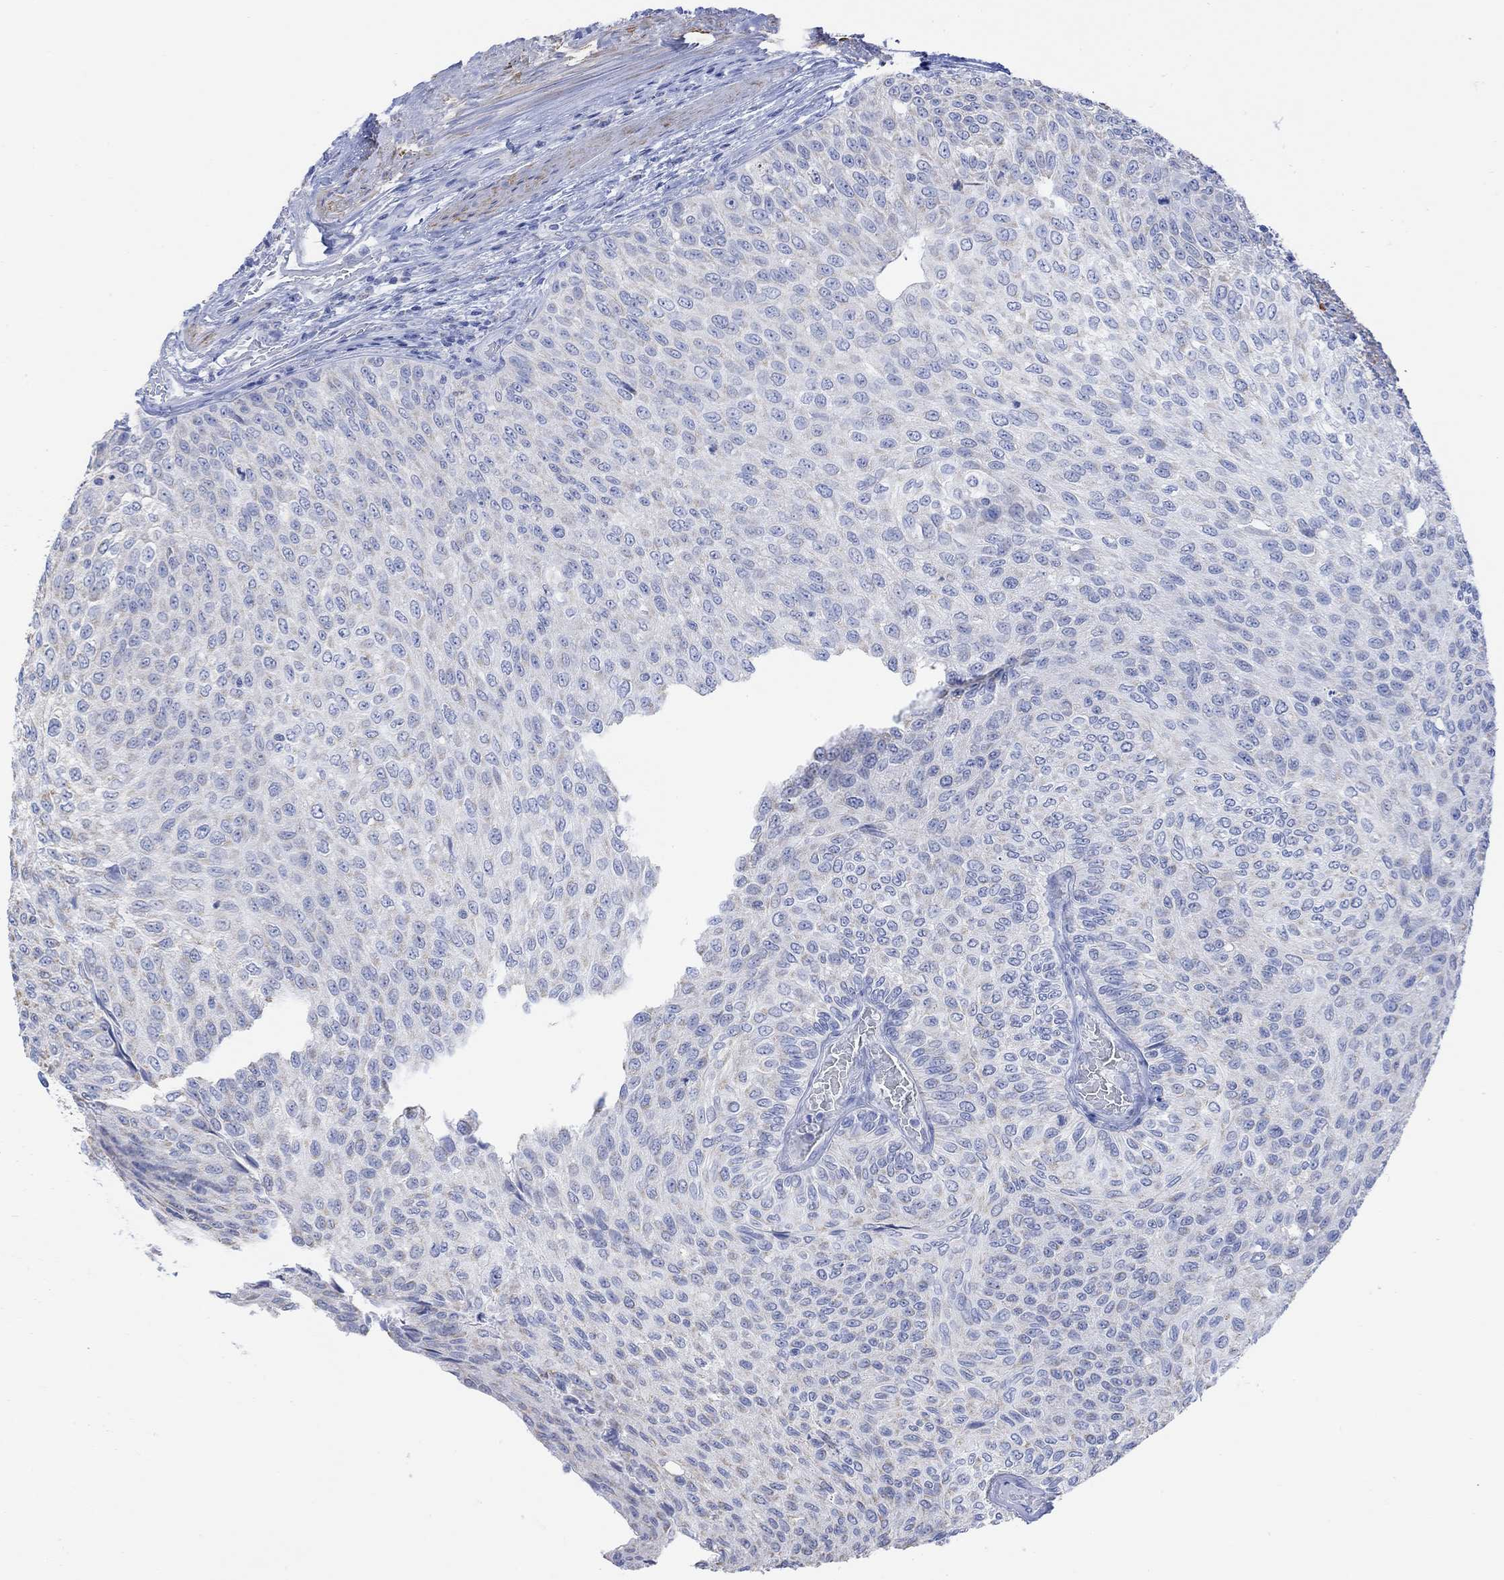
{"staining": {"intensity": "weak", "quantity": "<25%", "location": "cytoplasmic/membranous"}, "tissue": "urothelial cancer", "cell_type": "Tumor cells", "image_type": "cancer", "snomed": [{"axis": "morphology", "description": "Urothelial carcinoma, Low grade"}, {"axis": "topography", "description": "Ureter, NOS"}, {"axis": "topography", "description": "Urinary bladder"}], "caption": "High magnification brightfield microscopy of urothelial carcinoma (low-grade) stained with DAB (3,3'-diaminobenzidine) (brown) and counterstained with hematoxylin (blue): tumor cells show no significant staining. (Immunohistochemistry (ihc), brightfield microscopy, high magnification).", "gene": "SYT12", "patient": {"sex": "male", "age": 78}}